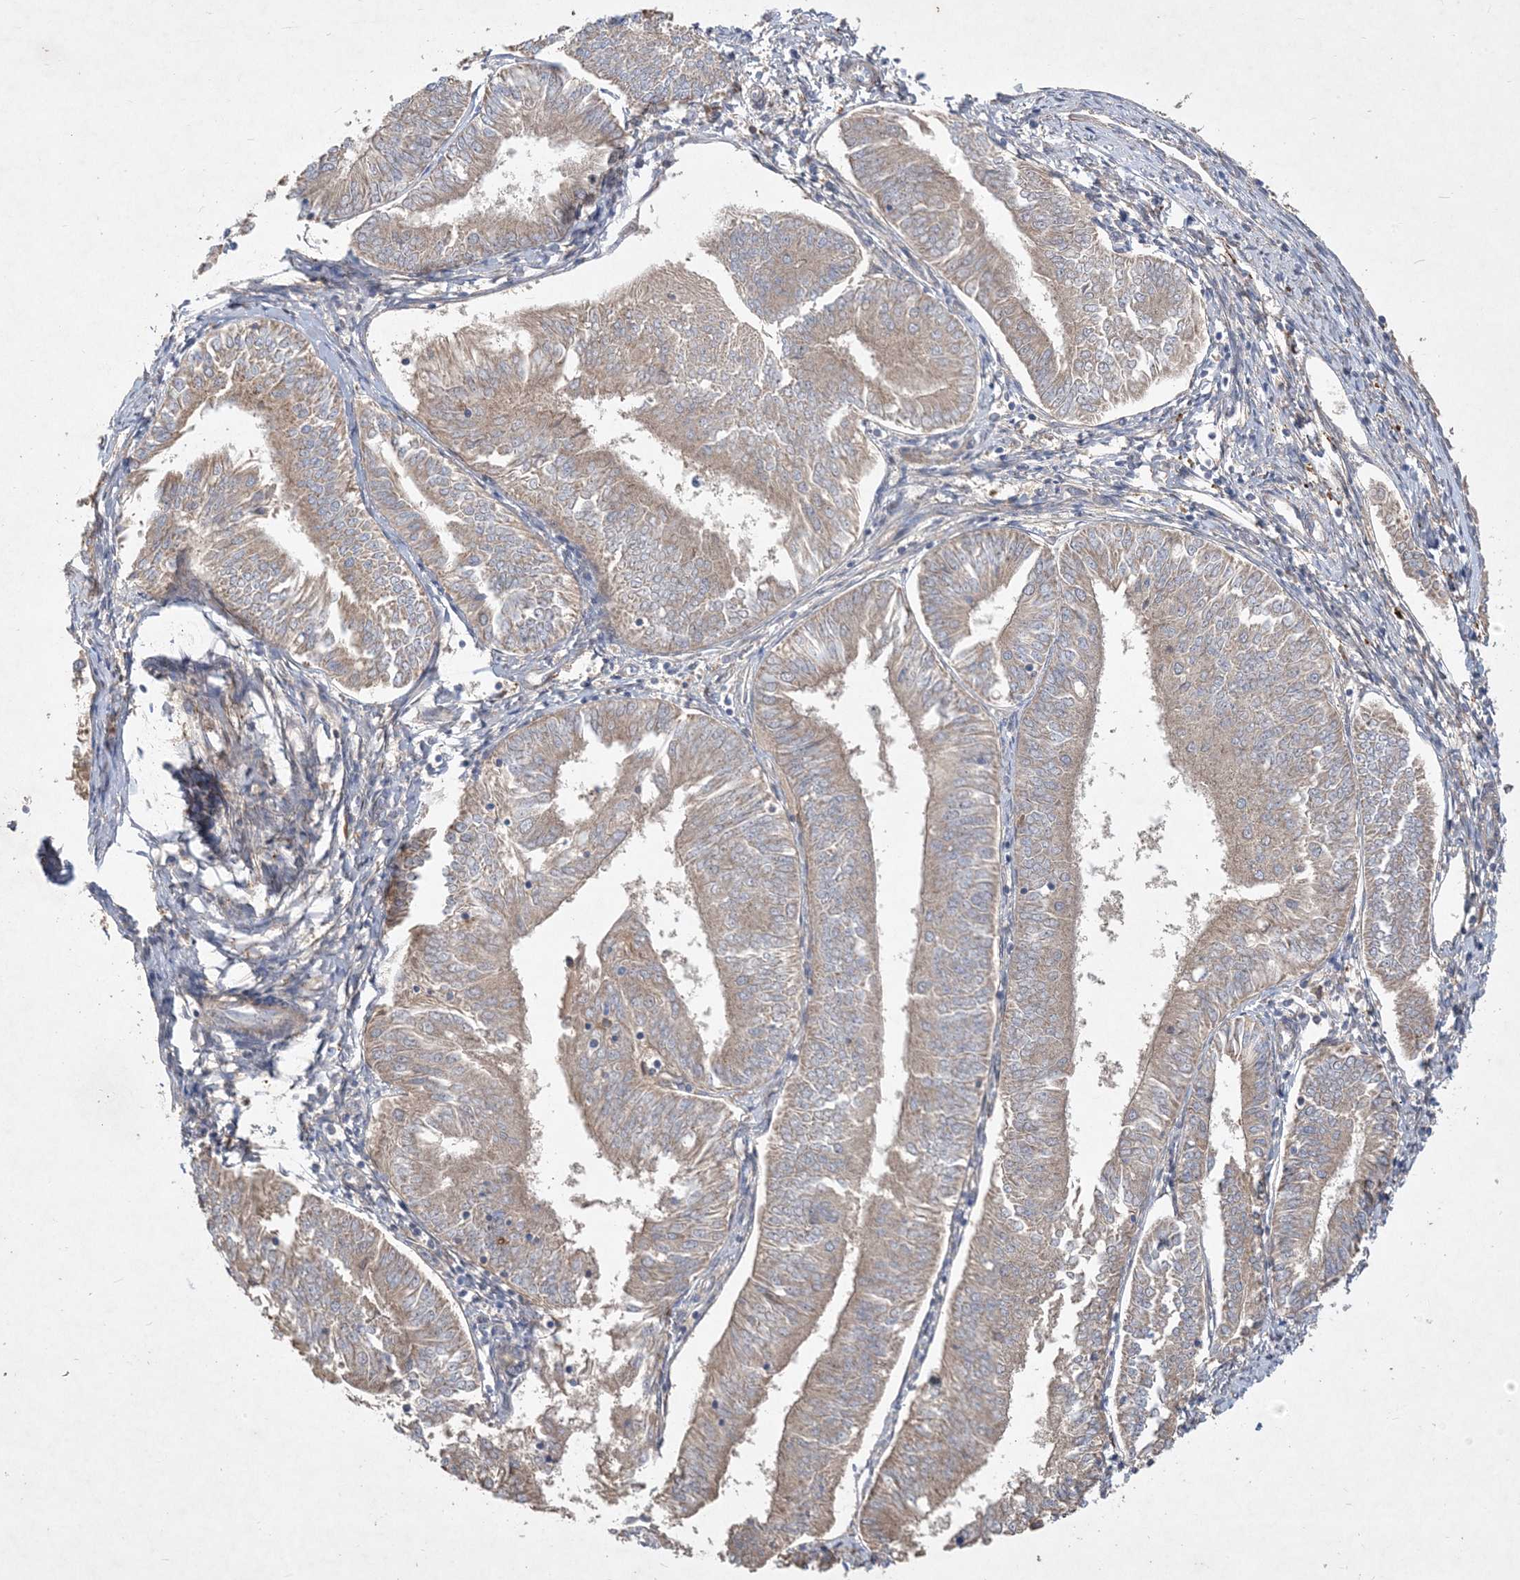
{"staining": {"intensity": "weak", "quantity": "25%-75%", "location": "cytoplasmic/membranous"}, "tissue": "endometrial cancer", "cell_type": "Tumor cells", "image_type": "cancer", "snomed": [{"axis": "morphology", "description": "Adenocarcinoma, NOS"}, {"axis": "topography", "description": "Endometrium"}], "caption": "Human endometrial adenocarcinoma stained with a protein marker exhibits weak staining in tumor cells.", "gene": "MASP2", "patient": {"sex": "female", "age": 58}}